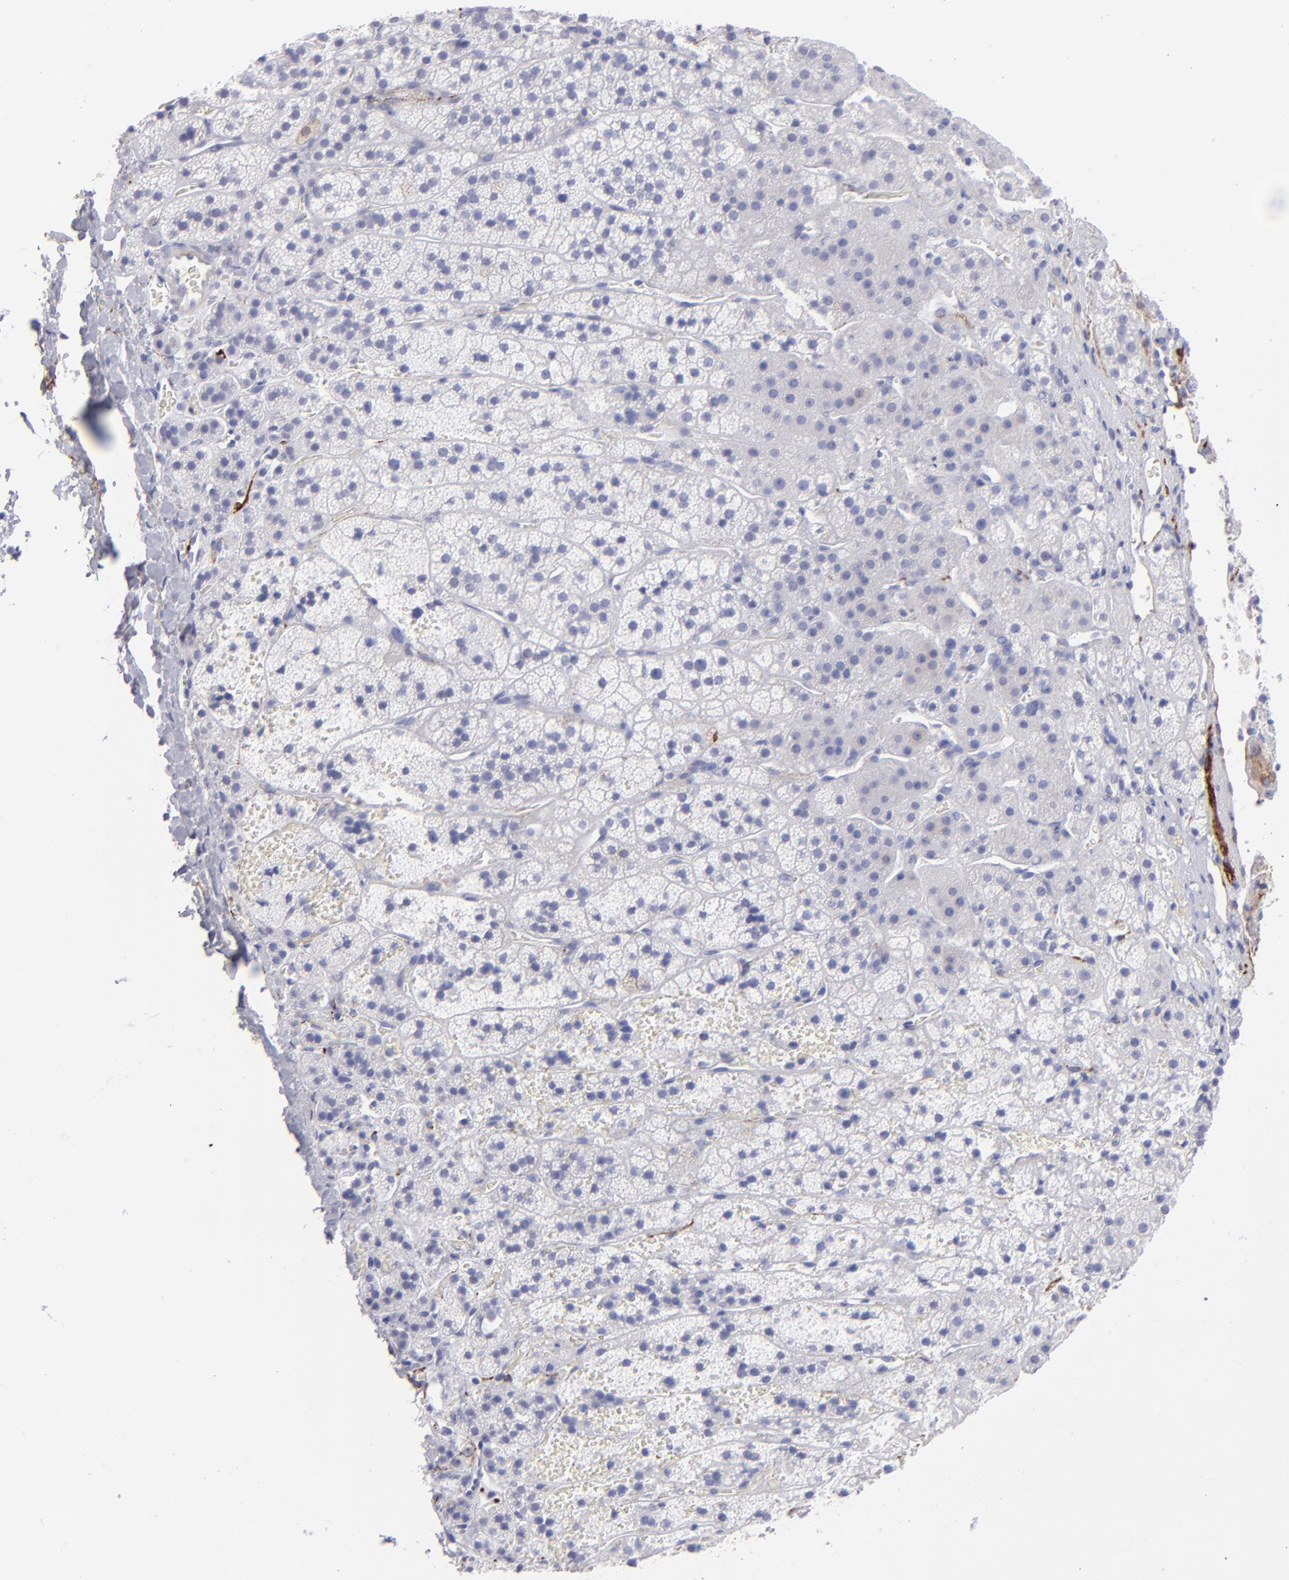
{"staining": {"intensity": "negative", "quantity": "none", "location": "none"}, "tissue": "adrenal gland", "cell_type": "Glandular cells", "image_type": "normal", "snomed": [{"axis": "morphology", "description": "Normal tissue, NOS"}, {"axis": "topography", "description": "Adrenal gland"}], "caption": "This is a image of IHC staining of benign adrenal gland, which shows no staining in glandular cells.", "gene": "AHNAK2", "patient": {"sex": "female", "age": 44}}